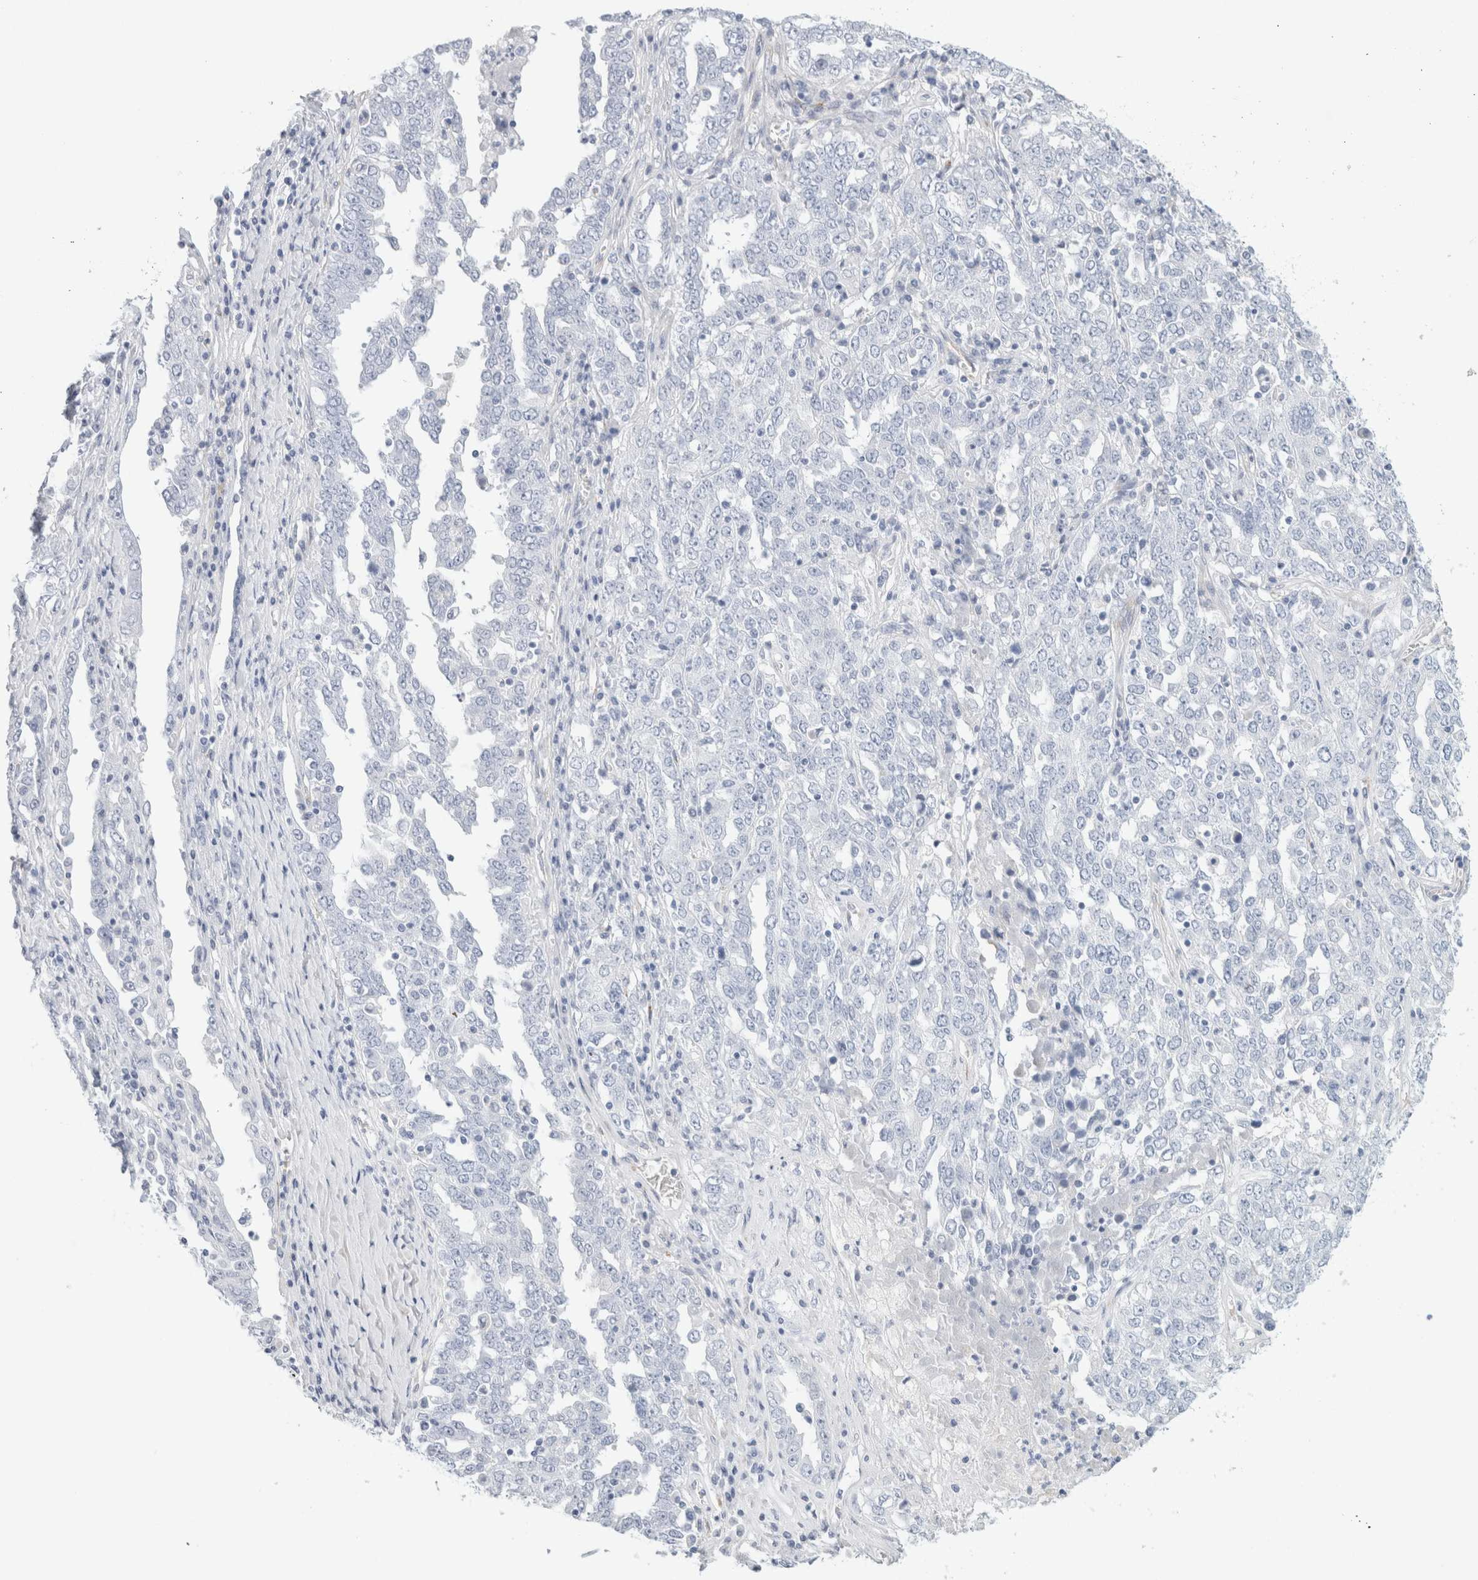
{"staining": {"intensity": "negative", "quantity": "none", "location": "none"}, "tissue": "ovarian cancer", "cell_type": "Tumor cells", "image_type": "cancer", "snomed": [{"axis": "morphology", "description": "Carcinoma, endometroid"}, {"axis": "topography", "description": "Ovary"}], "caption": "An immunohistochemistry image of ovarian cancer (endometroid carcinoma) is shown. There is no staining in tumor cells of ovarian cancer (endometroid carcinoma). (IHC, brightfield microscopy, high magnification).", "gene": "RTN4", "patient": {"sex": "female", "age": 62}}